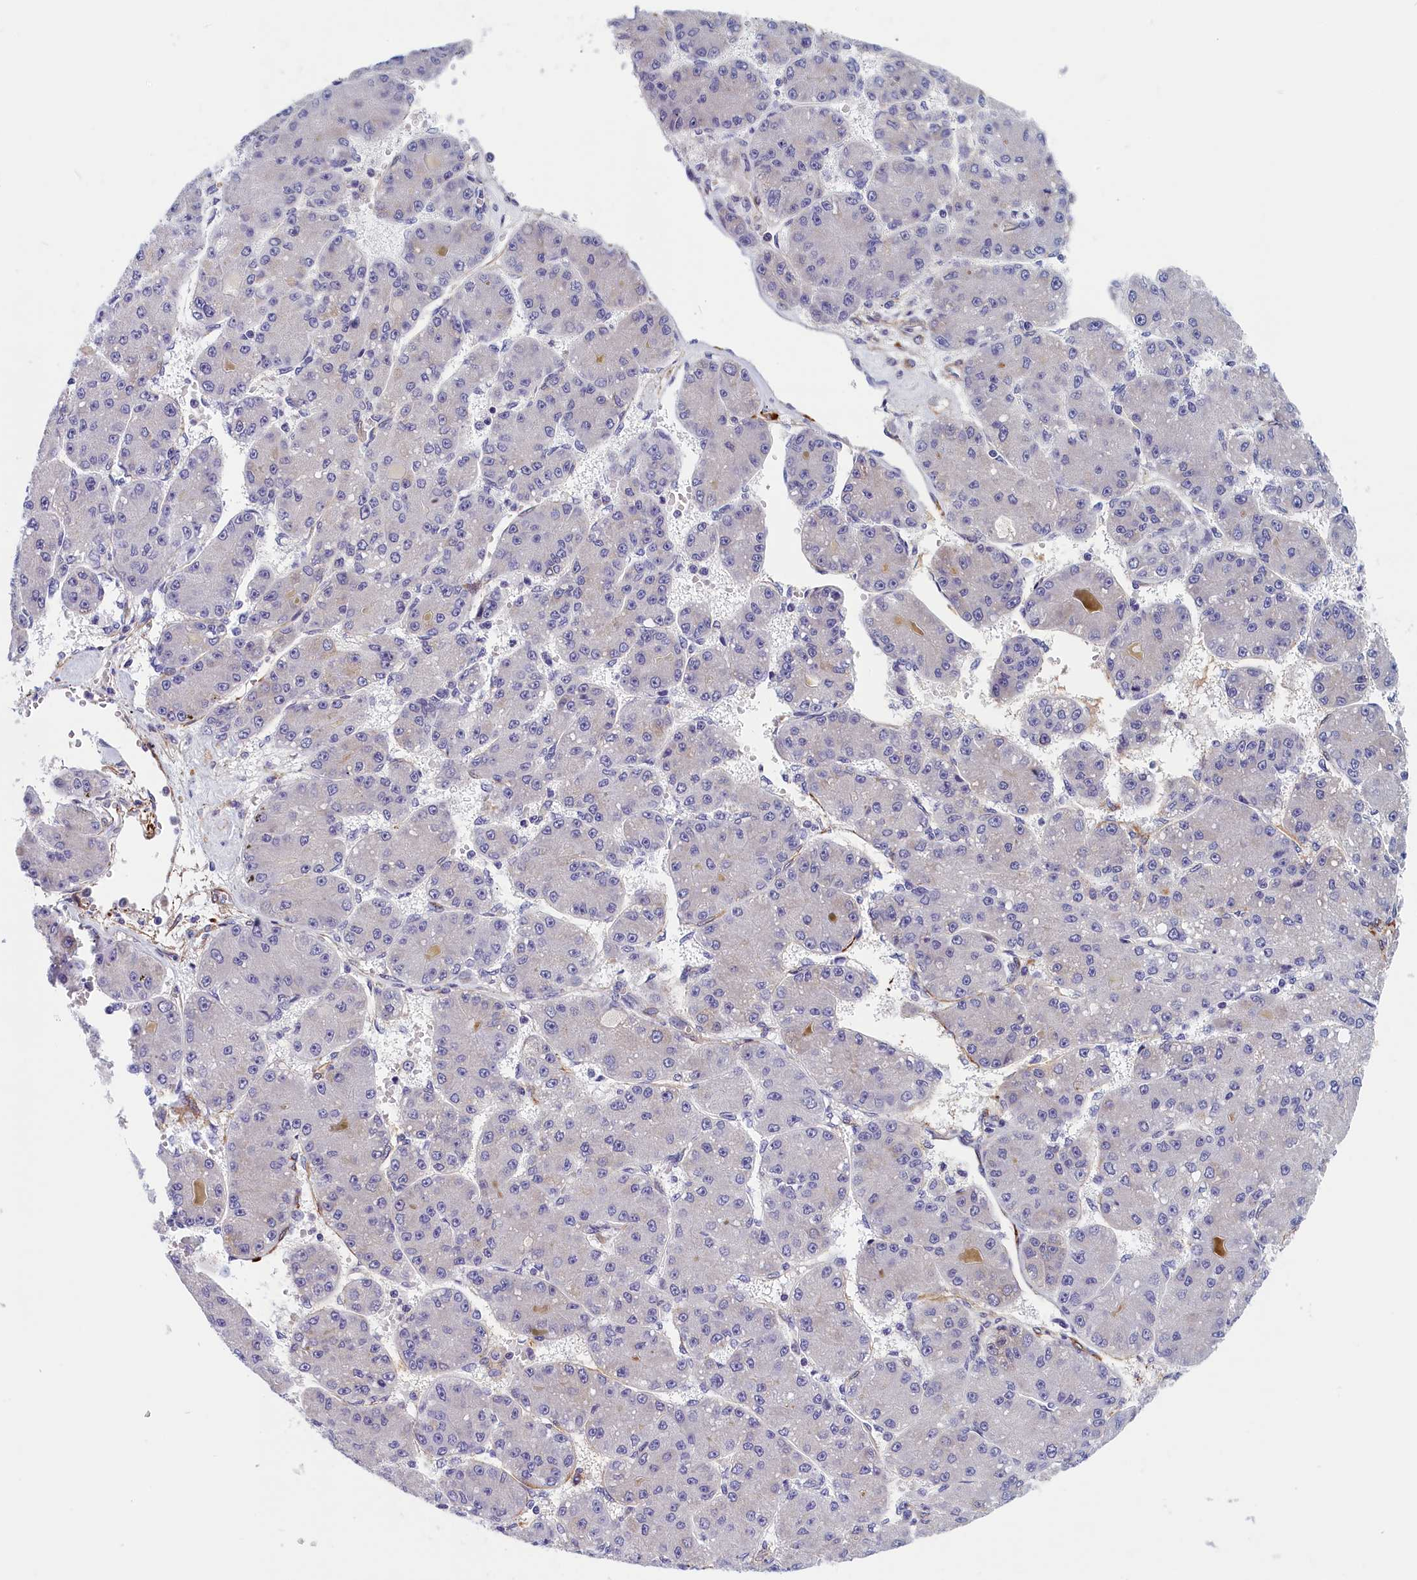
{"staining": {"intensity": "negative", "quantity": "none", "location": "none"}, "tissue": "liver cancer", "cell_type": "Tumor cells", "image_type": "cancer", "snomed": [{"axis": "morphology", "description": "Carcinoma, Hepatocellular, NOS"}, {"axis": "topography", "description": "Liver"}], "caption": "This histopathology image is of hepatocellular carcinoma (liver) stained with immunohistochemistry (IHC) to label a protein in brown with the nuclei are counter-stained blue. There is no positivity in tumor cells.", "gene": "BCL2L13", "patient": {"sex": "male", "age": 67}}